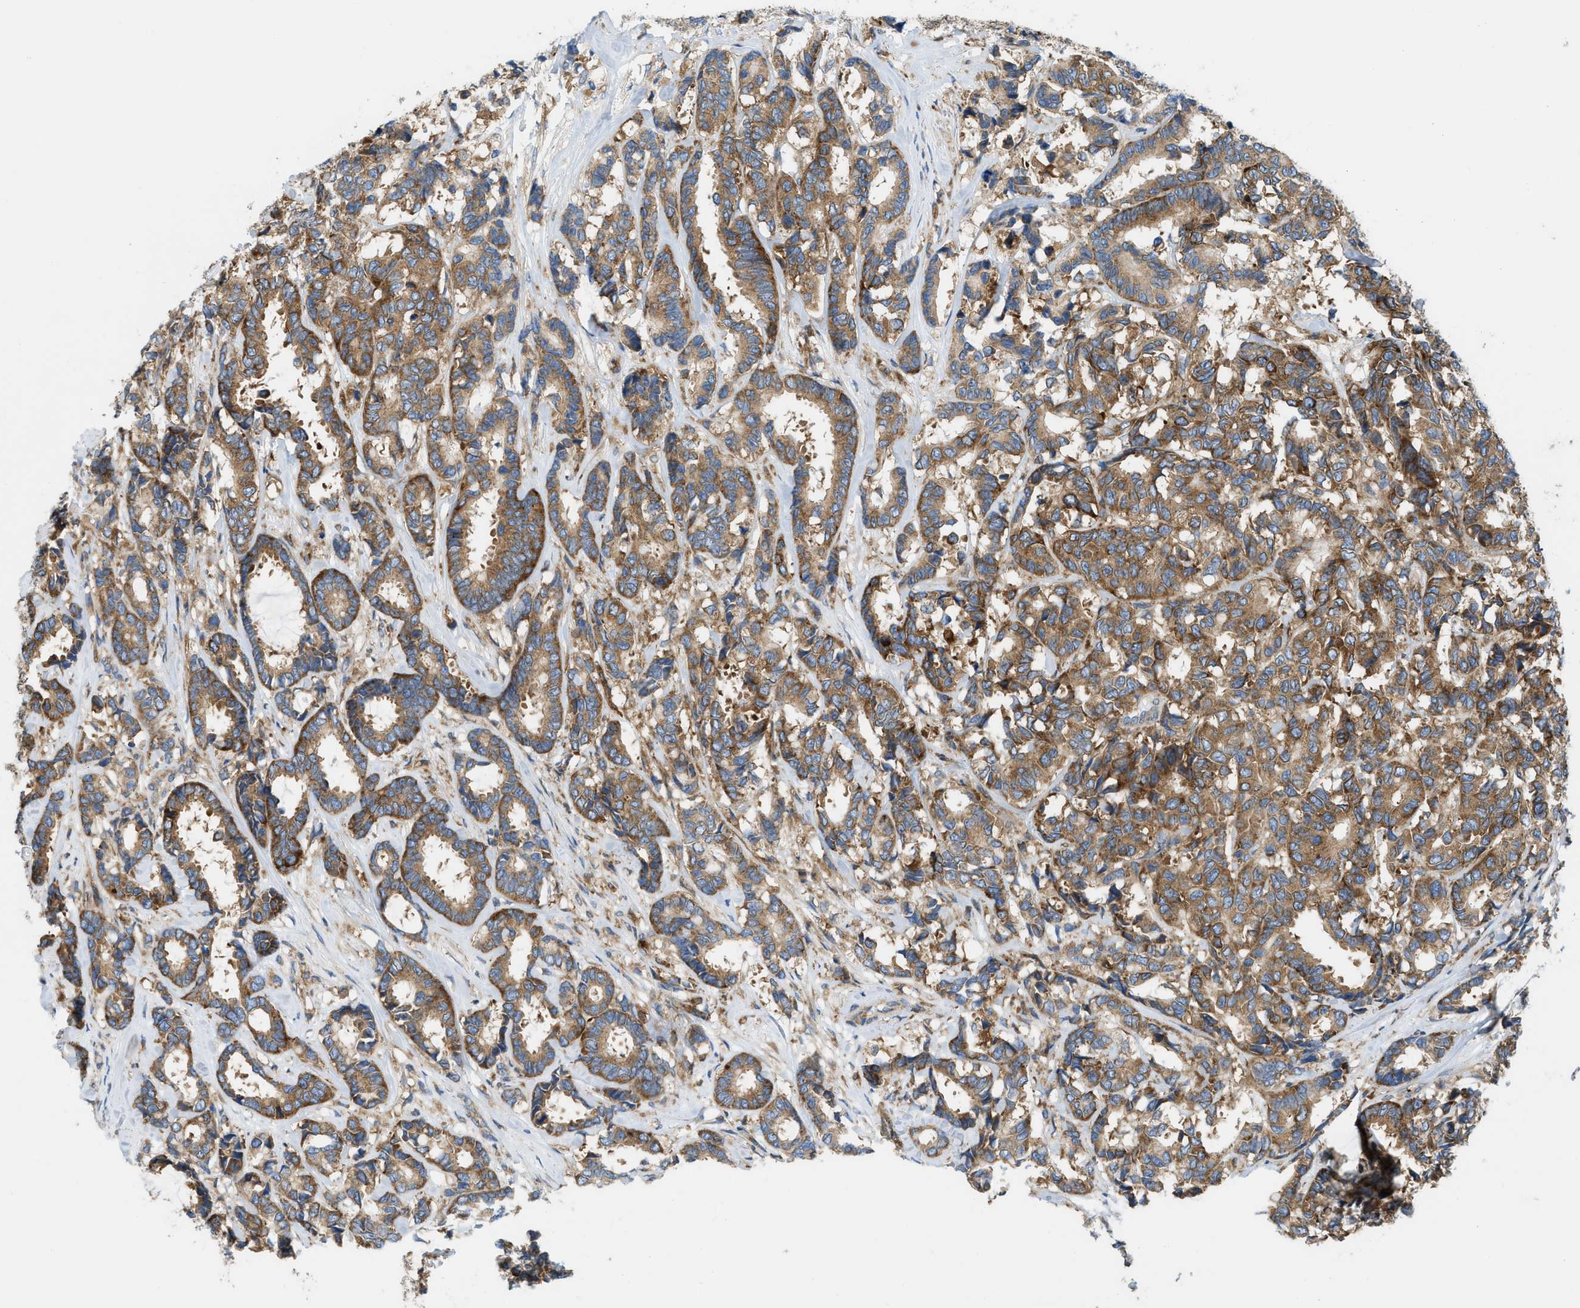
{"staining": {"intensity": "moderate", "quantity": ">75%", "location": "cytoplasmic/membranous"}, "tissue": "breast cancer", "cell_type": "Tumor cells", "image_type": "cancer", "snomed": [{"axis": "morphology", "description": "Duct carcinoma"}, {"axis": "topography", "description": "Breast"}], "caption": "Immunohistochemical staining of breast cancer (invasive ductal carcinoma) reveals medium levels of moderate cytoplasmic/membranous positivity in approximately >75% of tumor cells.", "gene": "GPAT4", "patient": {"sex": "female", "age": 87}}